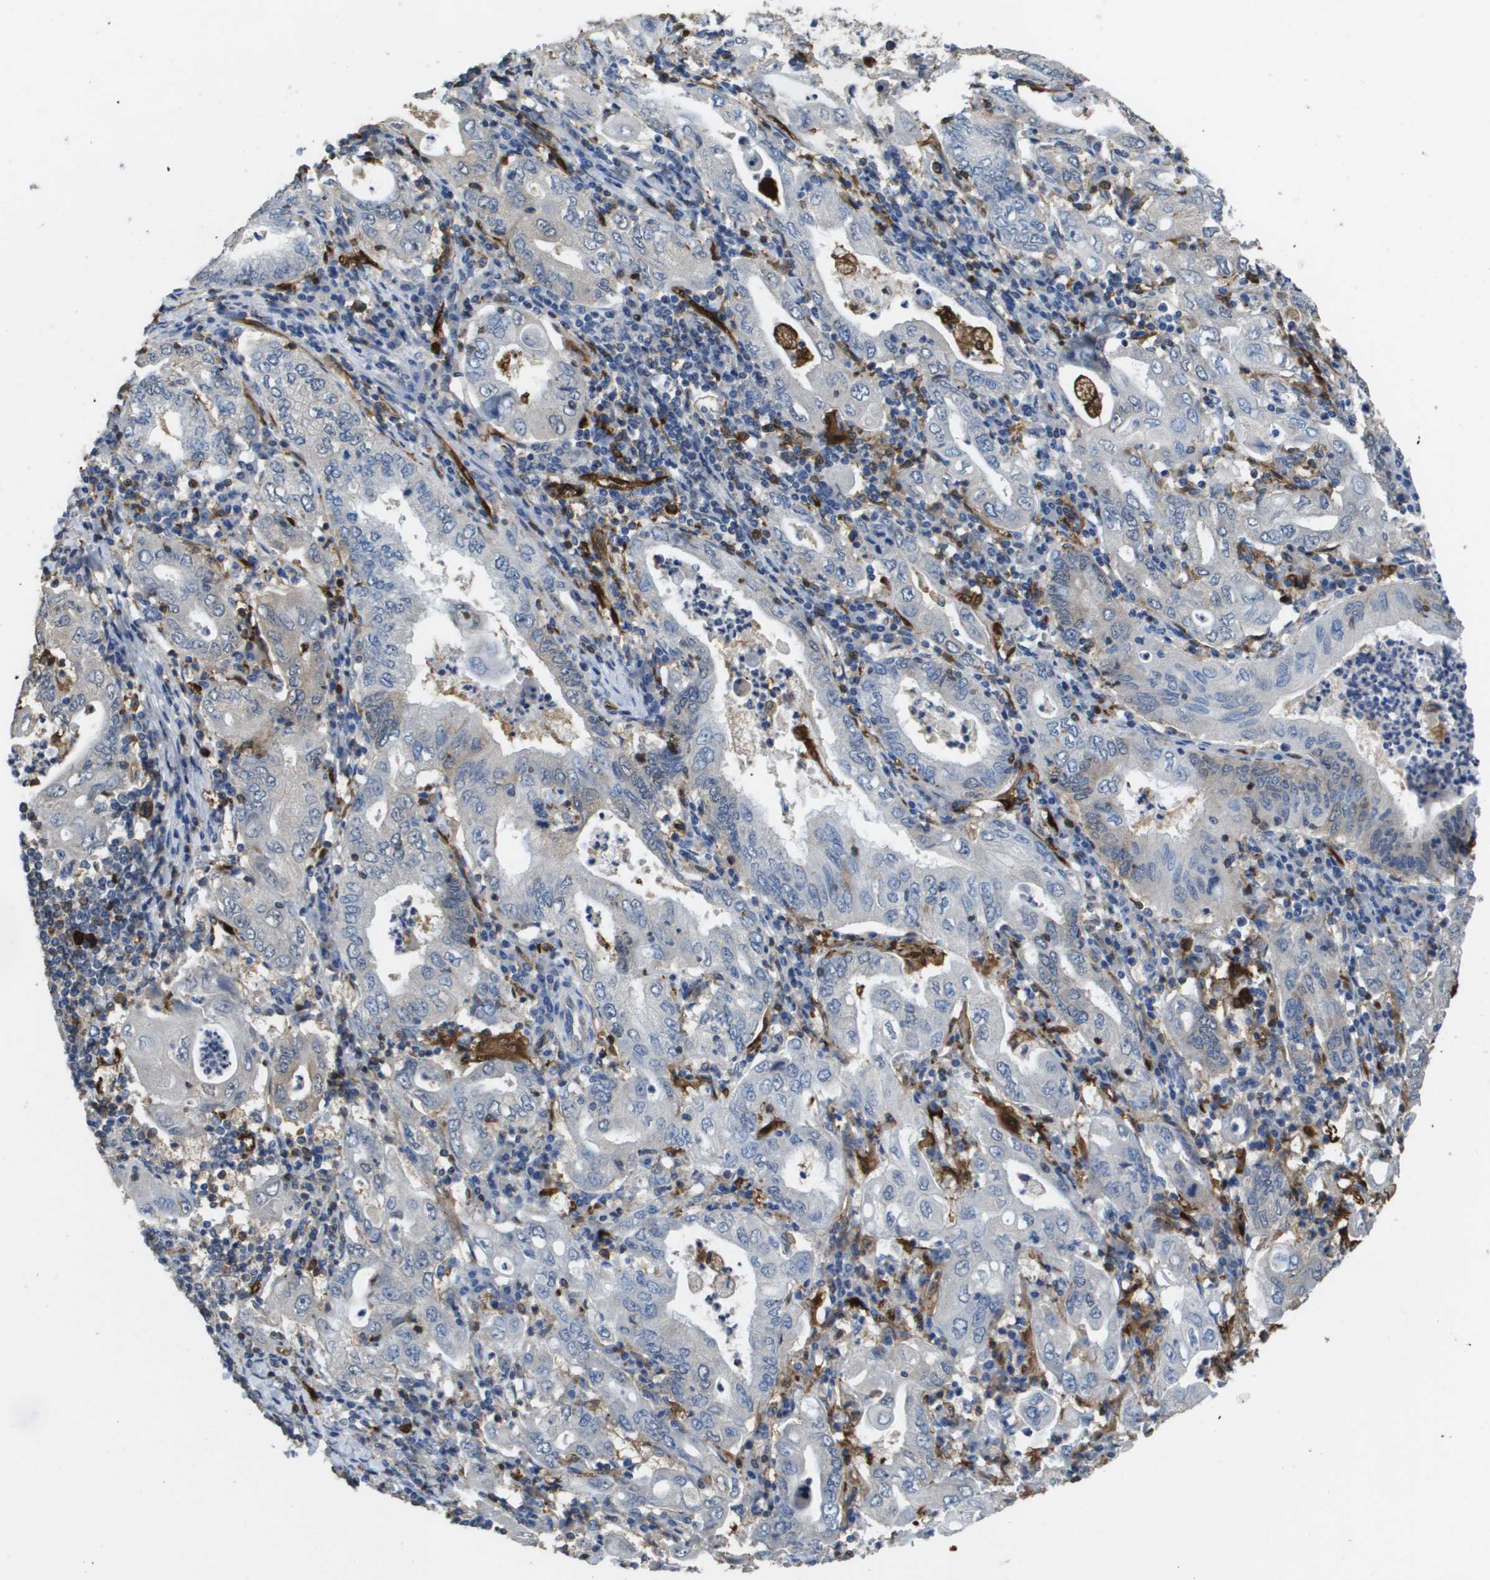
{"staining": {"intensity": "weak", "quantity": "<25%", "location": "cytoplasmic/membranous"}, "tissue": "stomach cancer", "cell_type": "Tumor cells", "image_type": "cancer", "snomed": [{"axis": "morphology", "description": "Normal tissue, NOS"}, {"axis": "morphology", "description": "Adenocarcinoma, NOS"}, {"axis": "topography", "description": "Esophagus"}, {"axis": "topography", "description": "Stomach, upper"}, {"axis": "topography", "description": "Peripheral nerve tissue"}], "caption": "A high-resolution image shows IHC staining of stomach adenocarcinoma, which demonstrates no significant positivity in tumor cells. (Stains: DAB immunohistochemistry (IHC) with hematoxylin counter stain, Microscopy: brightfield microscopy at high magnification).", "gene": "FABP5", "patient": {"sex": "male", "age": 62}}